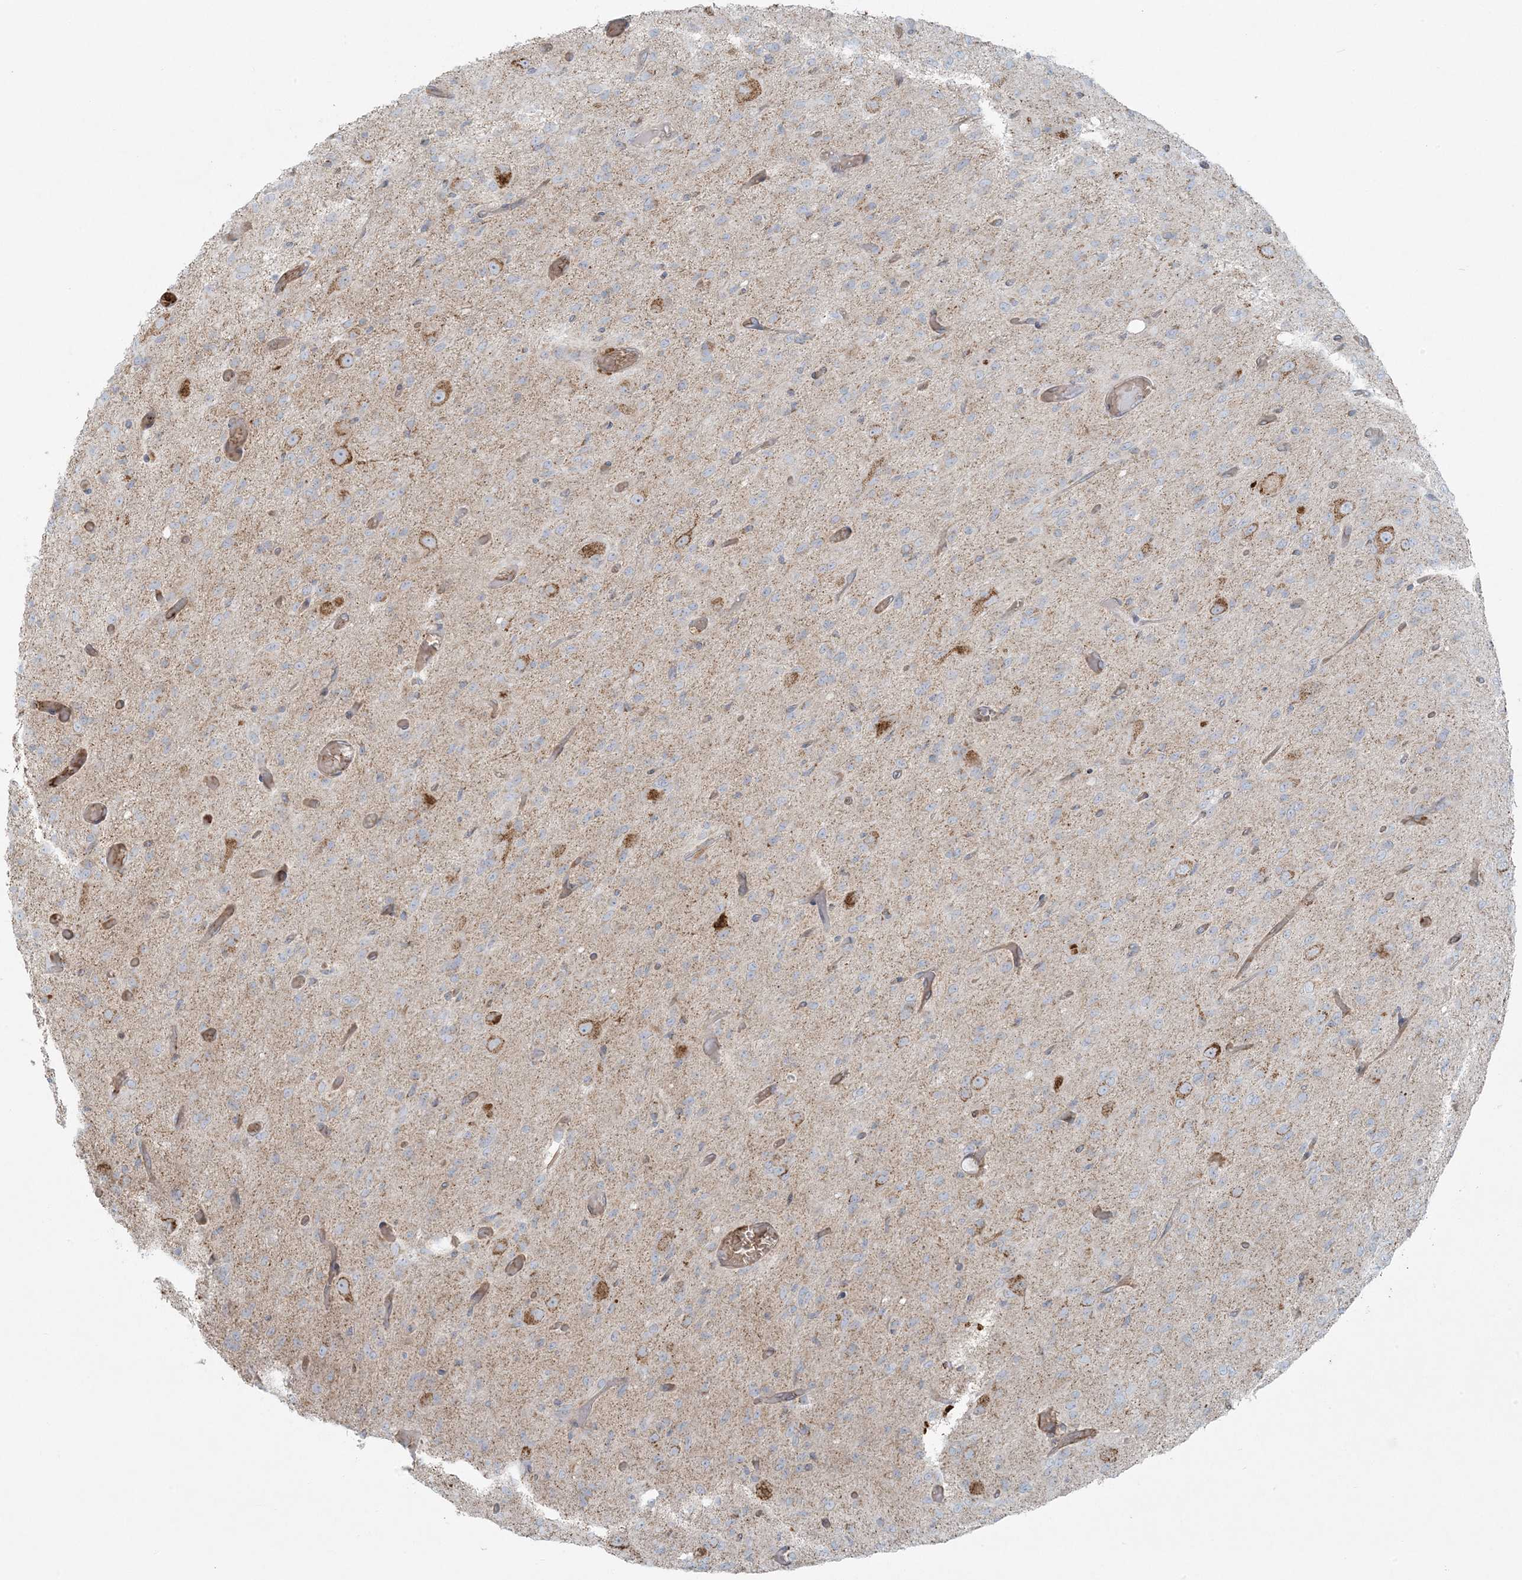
{"staining": {"intensity": "negative", "quantity": "none", "location": "none"}, "tissue": "glioma", "cell_type": "Tumor cells", "image_type": "cancer", "snomed": [{"axis": "morphology", "description": "Glioma, malignant, High grade"}, {"axis": "topography", "description": "Brain"}], "caption": "Photomicrograph shows no protein expression in tumor cells of glioma tissue. (DAB (3,3'-diaminobenzidine) immunohistochemistry with hematoxylin counter stain).", "gene": "PIK3R4", "patient": {"sex": "female", "age": 59}}